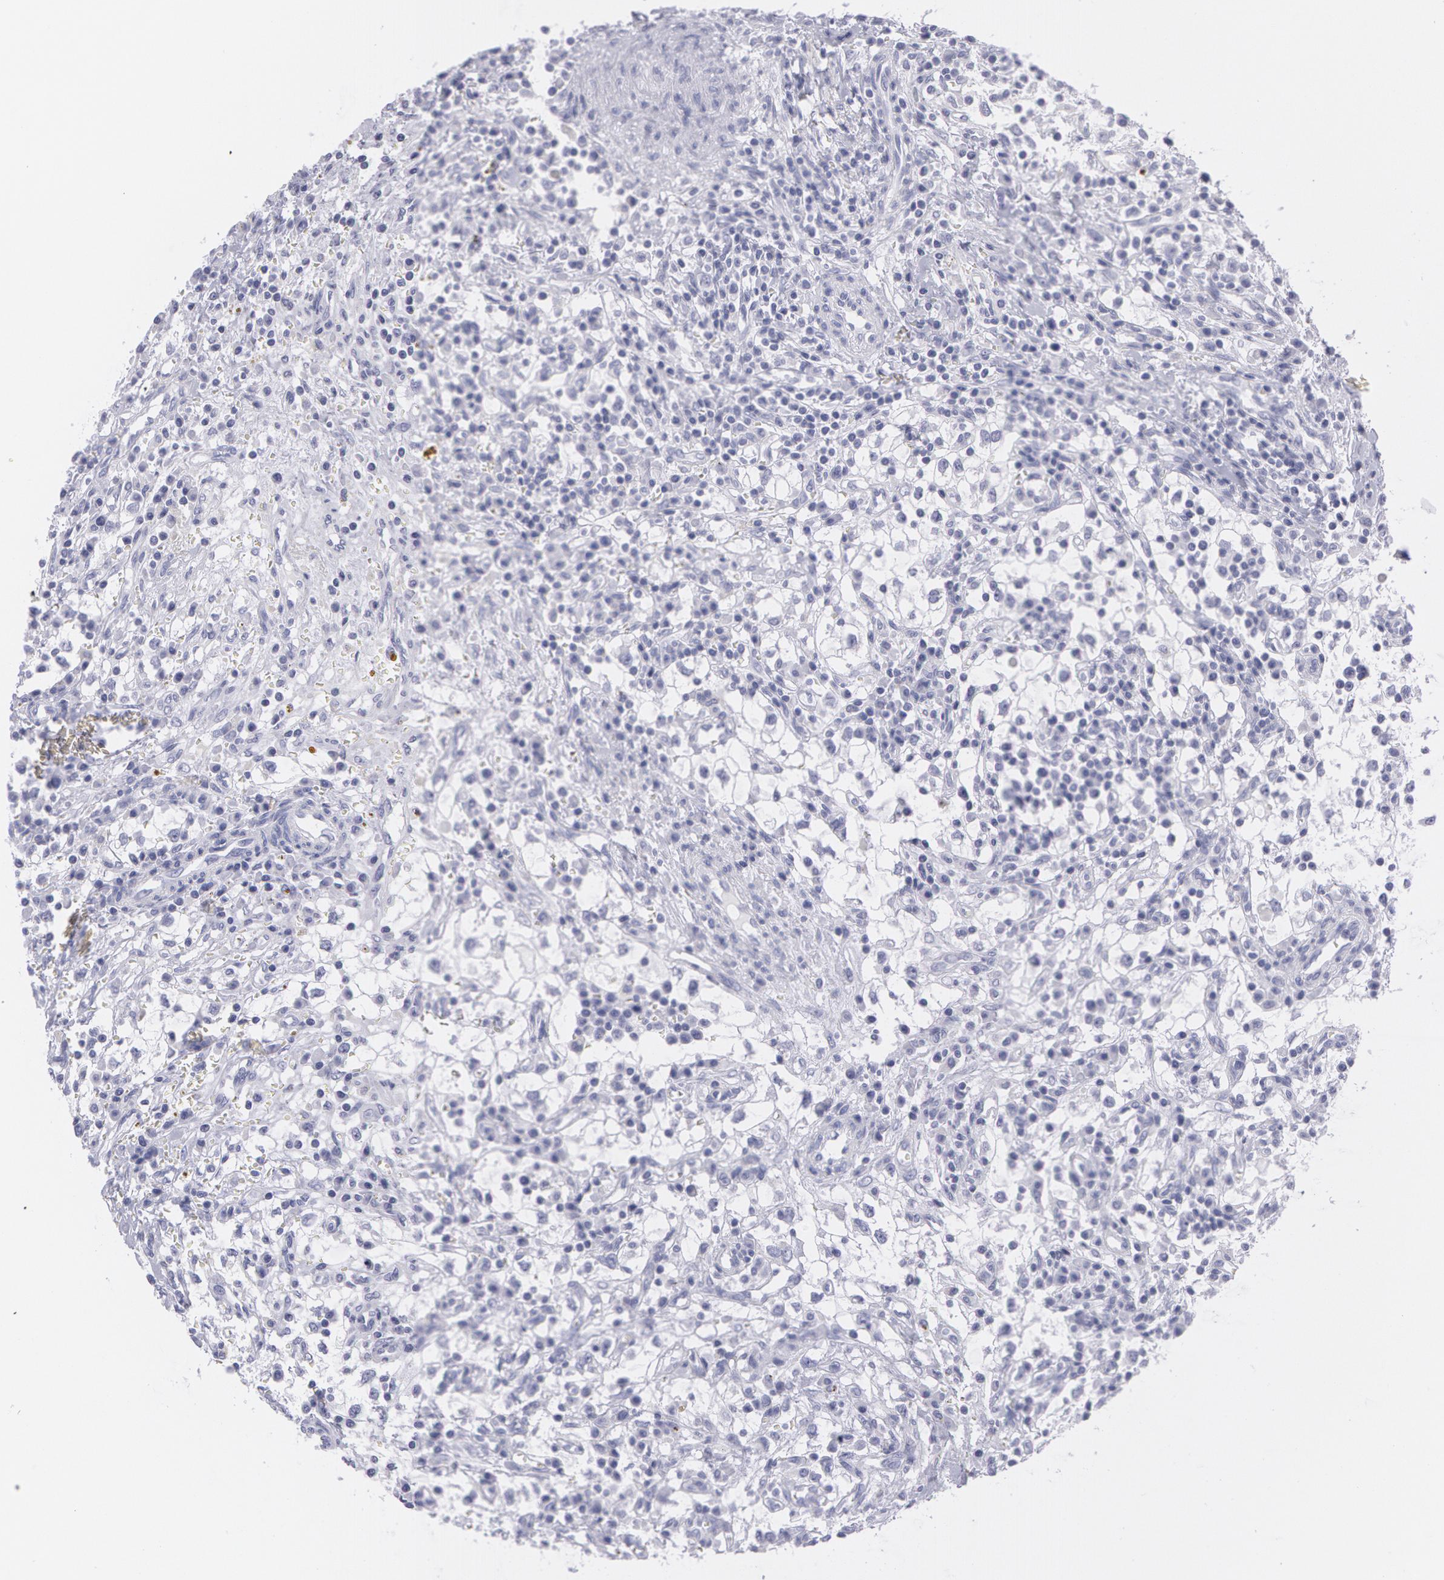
{"staining": {"intensity": "negative", "quantity": "none", "location": "none"}, "tissue": "renal cancer", "cell_type": "Tumor cells", "image_type": "cancer", "snomed": [{"axis": "morphology", "description": "Adenocarcinoma, NOS"}, {"axis": "topography", "description": "Kidney"}], "caption": "A photomicrograph of adenocarcinoma (renal) stained for a protein demonstrates no brown staining in tumor cells. (DAB immunohistochemistry (IHC) visualized using brightfield microscopy, high magnification).", "gene": "AMACR", "patient": {"sex": "male", "age": 82}}